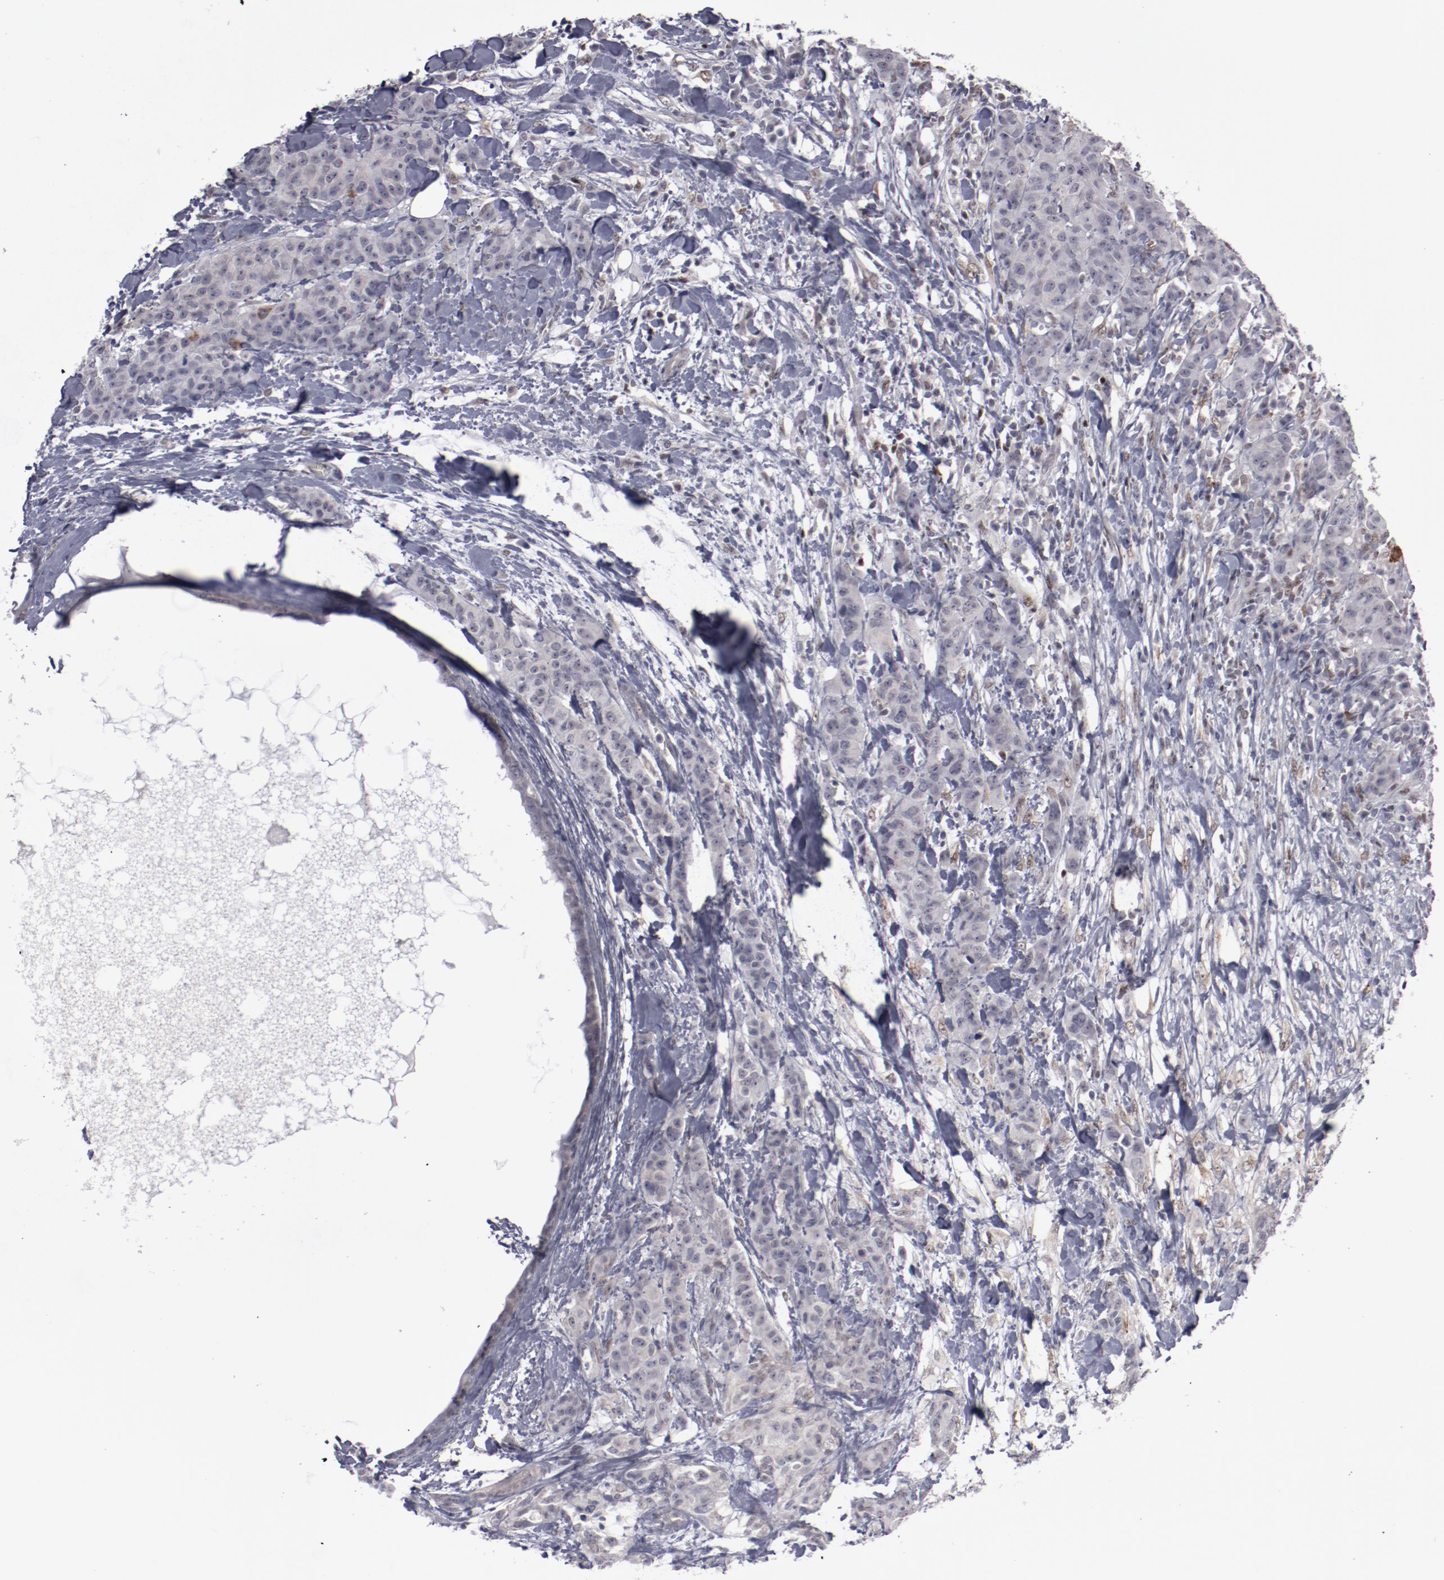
{"staining": {"intensity": "negative", "quantity": "none", "location": "none"}, "tissue": "breast cancer", "cell_type": "Tumor cells", "image_type": "cancer", "snomed": [{"axis": "morphology", "description": "Duct carcinoma"}, {"axis": "topography", "description": "Breast"}], "caption": "Tumor cells show no significant positivity in breast cancer (intraductal carcinoma). (DAB (3,3'-diaminobenzidine) immunohistochemistry, high magnification).", "gene": "LEF1", "patient": {"sex": "female", "age": 40}}